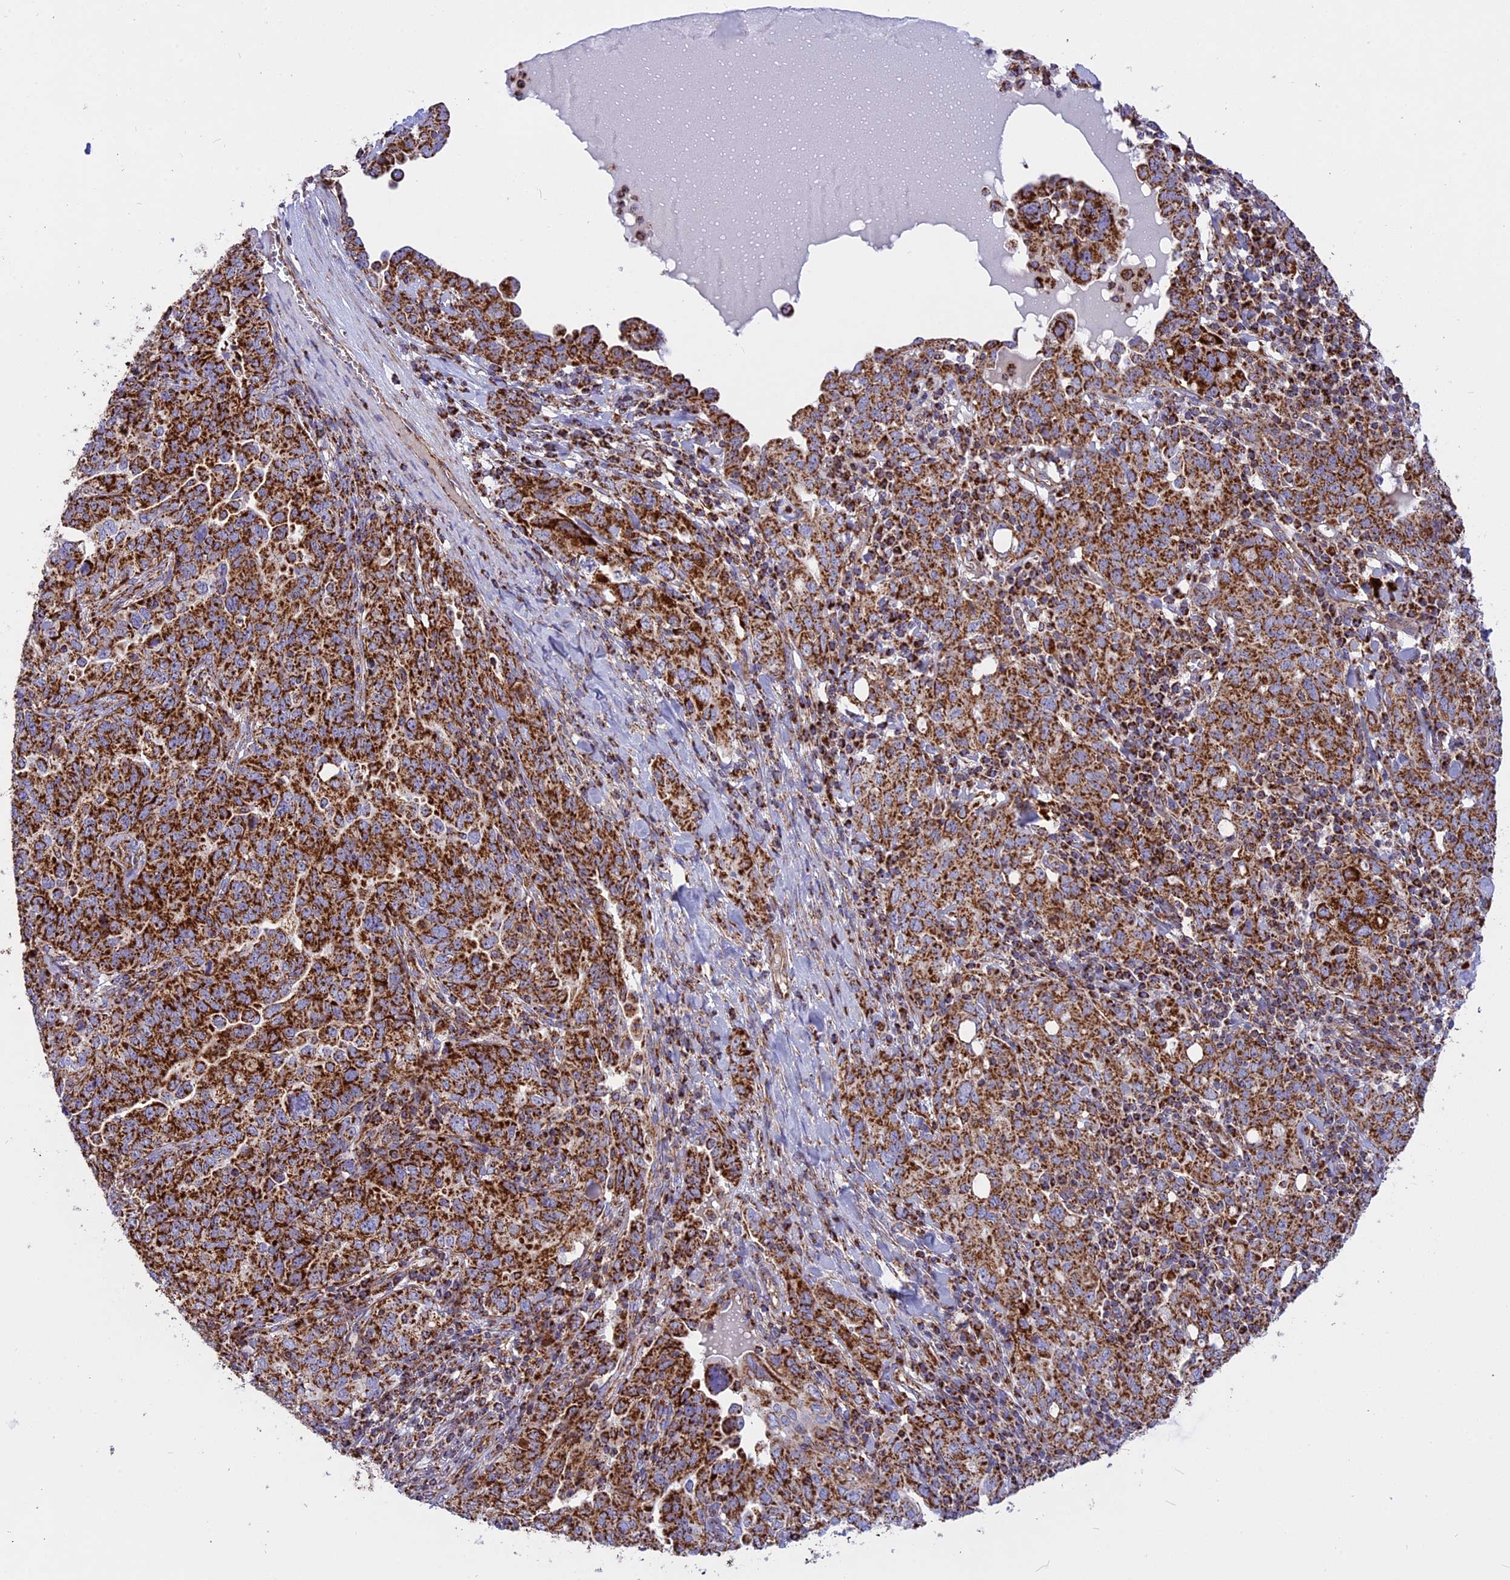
{"staining": {"intensity": "strong", "quantity": ">75%", "location": "cytoplasmic/membranous"}, "tissue": "ovarian cancer", "cell_type": "Tumor cells", "image_type": "cancer", "snomed": [{"axis": "morphology", "description": "Carcinoma, endometroid"}, {"axis": "topography", "description": "Ovary"}], "caption": "Protein analysis of endometroid carcinoma (ovarian) tissue demonstrates strong cytoplasmic/membranous expression in about >75% of tumor cells. The staining was performed using DAB to visualize the protein expression in brown, while the nuclei were stained in blue with hematoxylin (Magnification: 20x).", "gene": "UQCRB", "patient": {"sex": "female", "age": 62}}